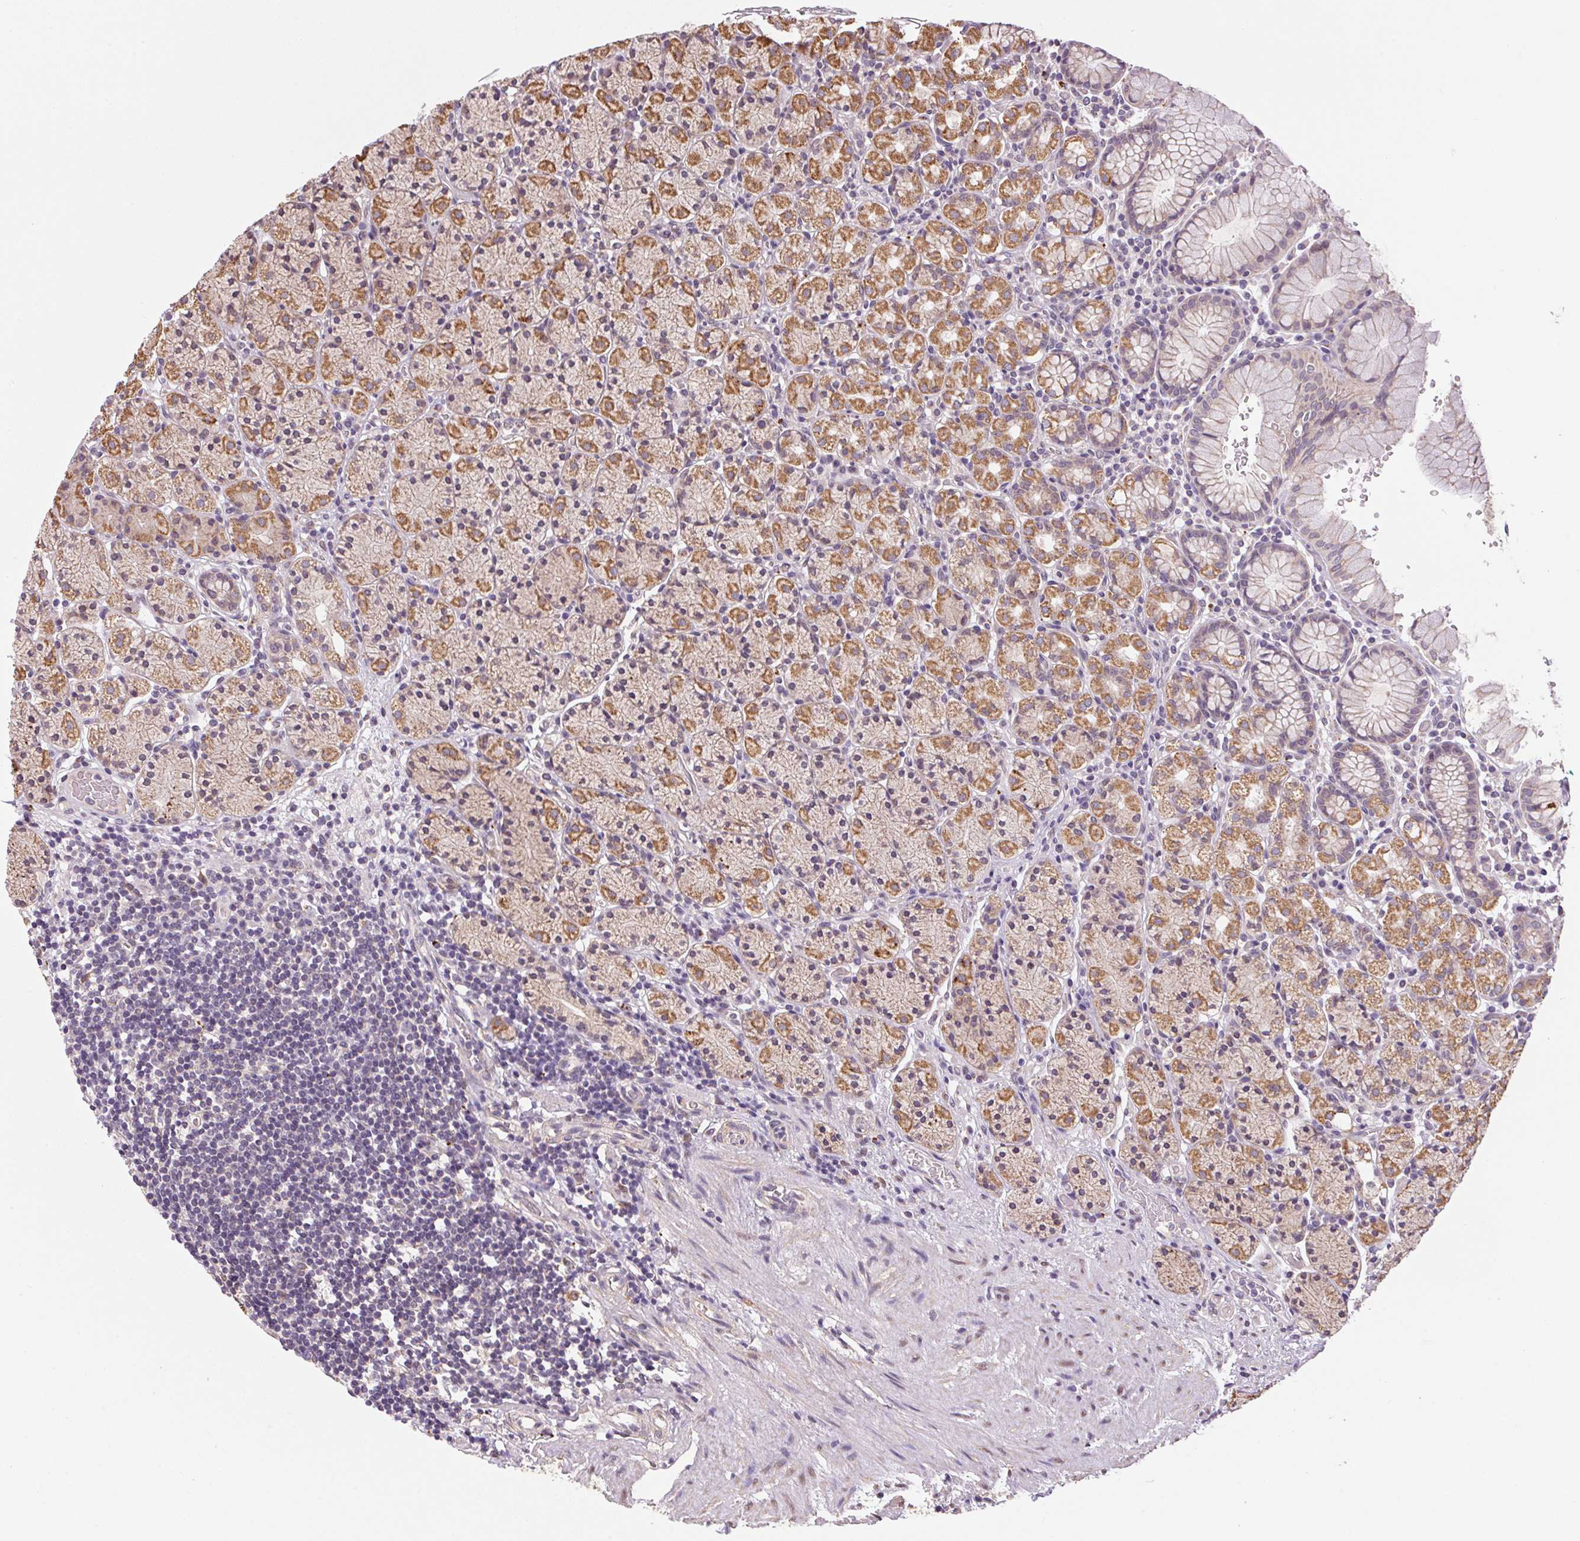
{"staining": {"intensity": "moderate", "quantity": "25%-75%", "location": "cytoplasmic/membranous"}, "tissue": "stomach", "cell_type": "Glandular cells", "image_type": "normal", "snomed": [{"axis": "morphology", "description": "Normal tissue, NOS"}, {"axis": "topography", "description": "Stomach, upper"}, {"axis": "topography", "description": "Stomach"}], "caption": "A high-resolution photomicrograph shows immunohistochemistry staining of unremarkable stomach, which demonstrates moderate cytoplasmic/membranous positivity in approximately 25%-75% of glandular cells.", "gene": "ADH5", "patient": {"sex": "male", "age": 62}}